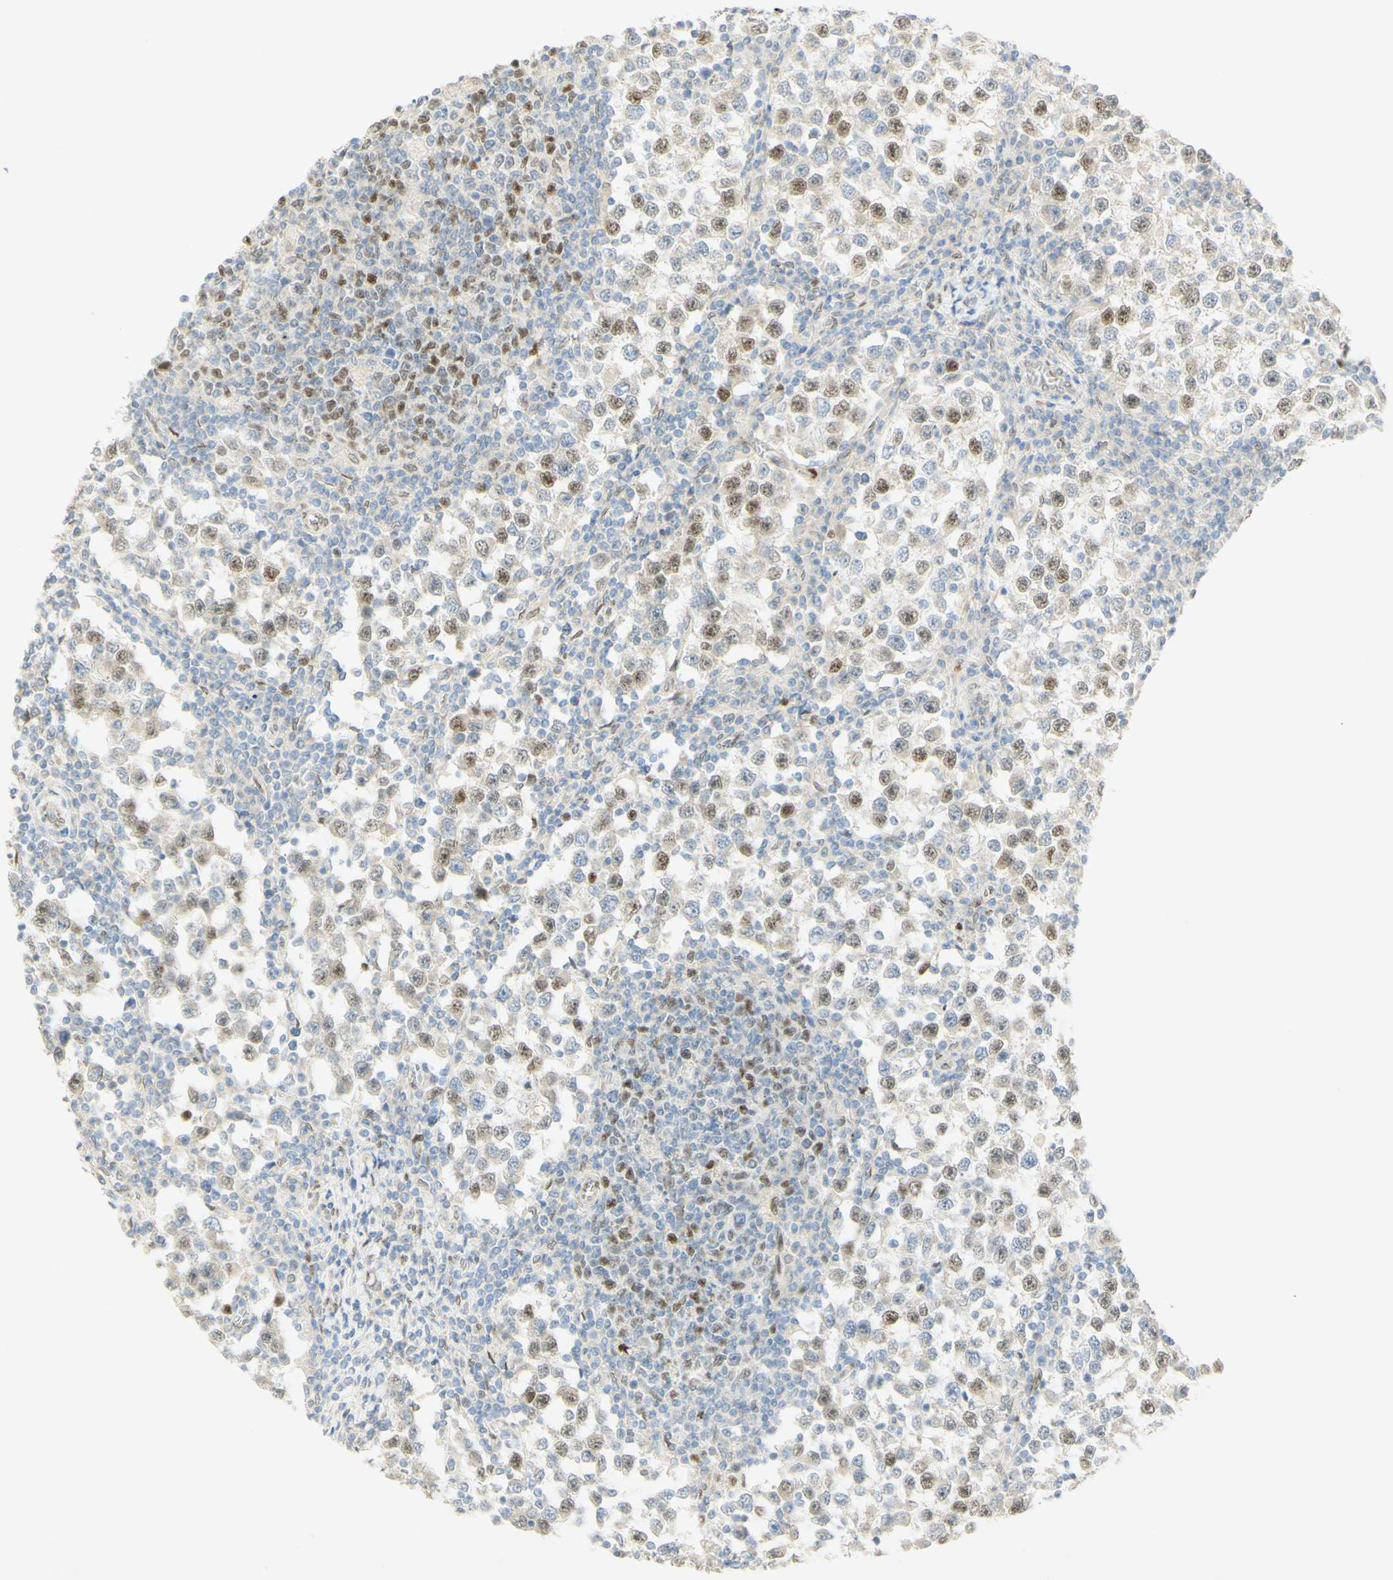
{"staining": {"intensity": "moderate", "quantity": "25%-75%", "location": "nuclear"}, "tissue": "testis cancer", "cell_type": "Tumor cells", "image_type": "cancer", "snomed": [{"axis": "morphology", "description": "Seminoma, NOS"}, {"axis": "topography", "description": "Testis"}], "caption": "Testis cancer tissue reveals moderate nuclear expression in about 25%-75% of tumor cells, visualized by immunohistochemistry.", "gene": "E2F1", "patient": {"sex": "male", "age": 65}}